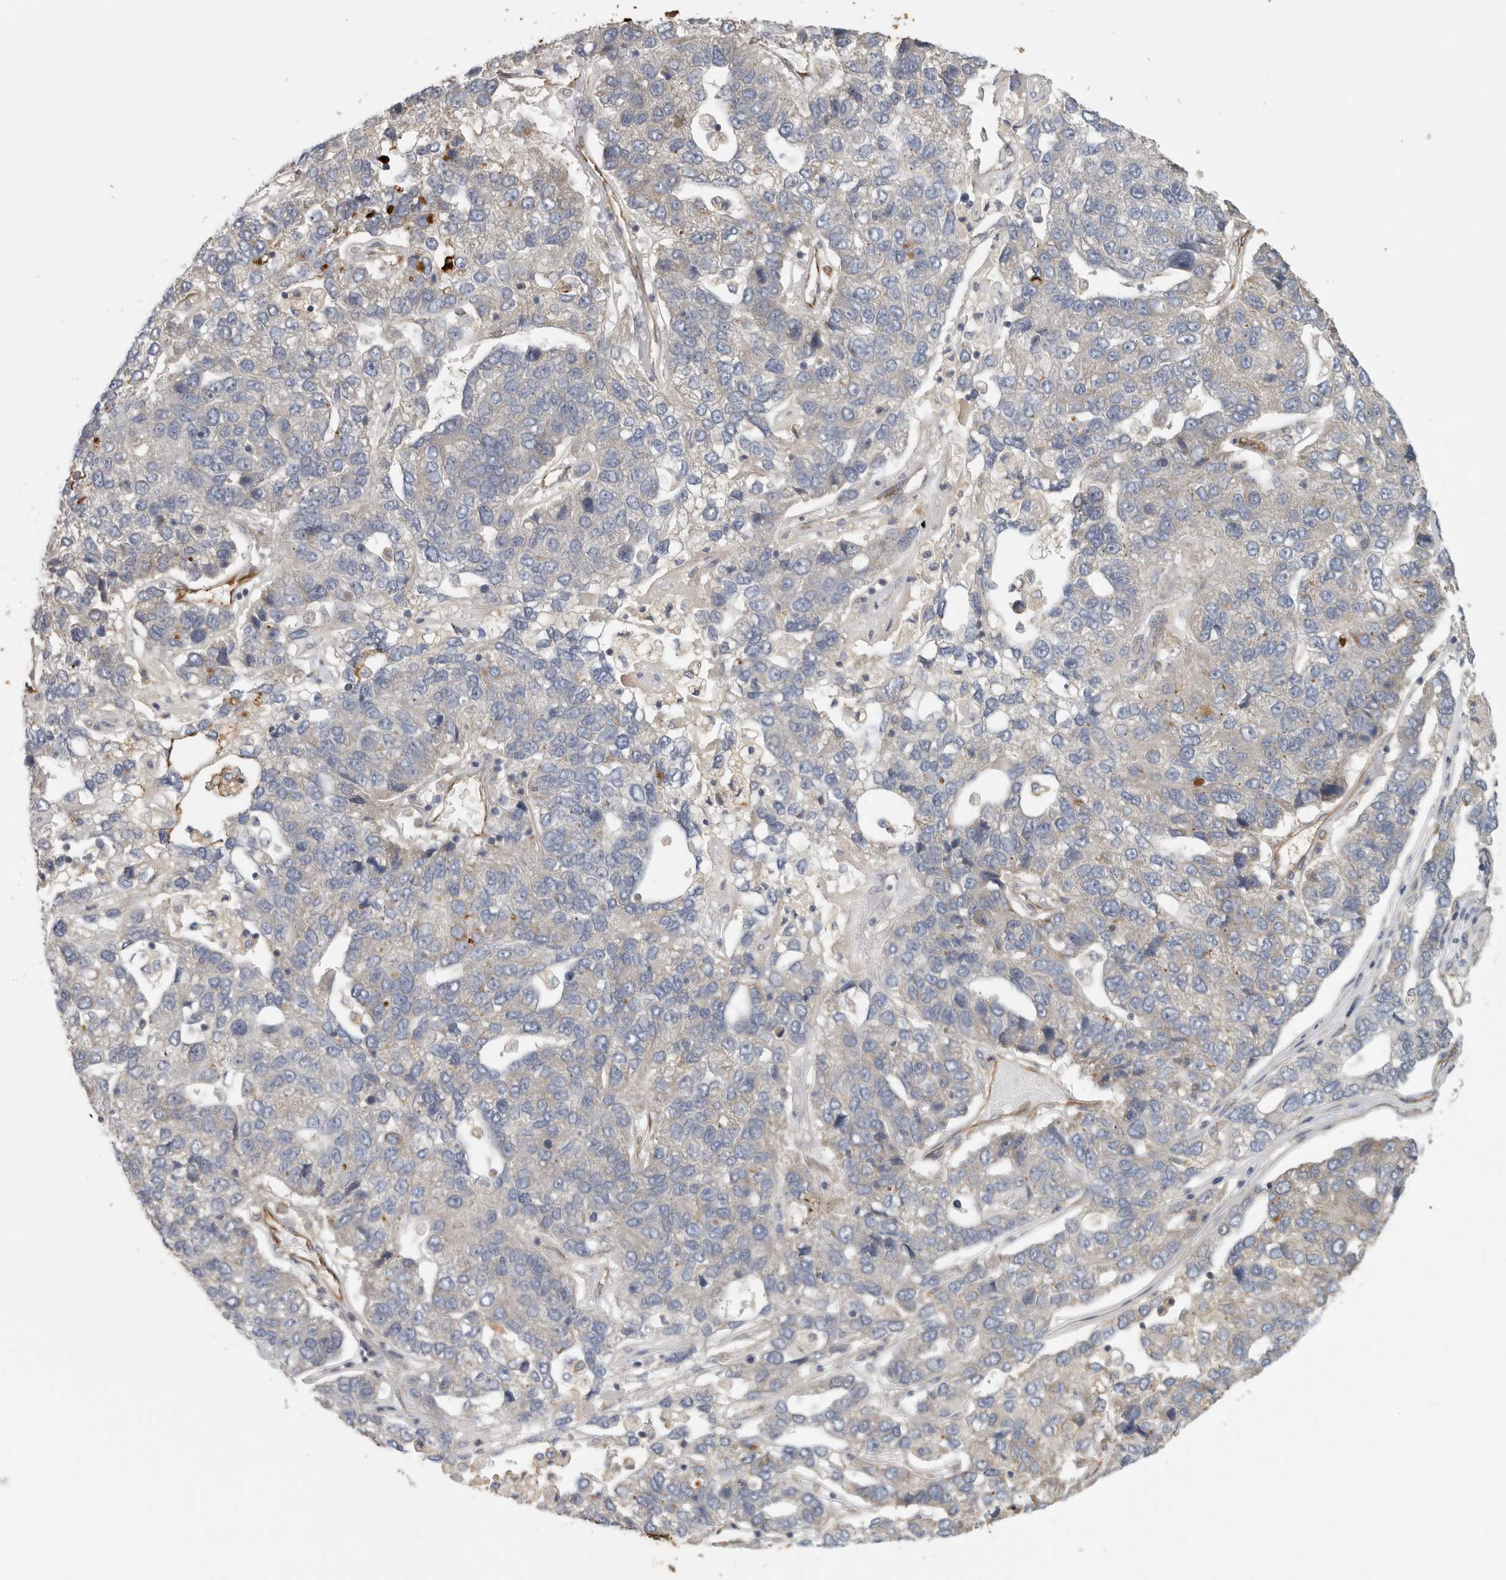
{"staining": {"intensity": "negative", "quantity": "none", "location": "none"}, "tissue": "pancreatic cancer", "cell_type": "Tumor cells", "image_type": "cancer", "snomed": [{"axis": "morphology", "description": "Adenocarcinoma, NOS"}, {"axis": "topography", "description": "Pancreas"}], "caption": "Histopathology image shows no protein positivity in tumor cells of pancreatic adenocarcinoma tissue.", "gene": "BCAP29", "patient": {"sex": "female", "age": 61}}